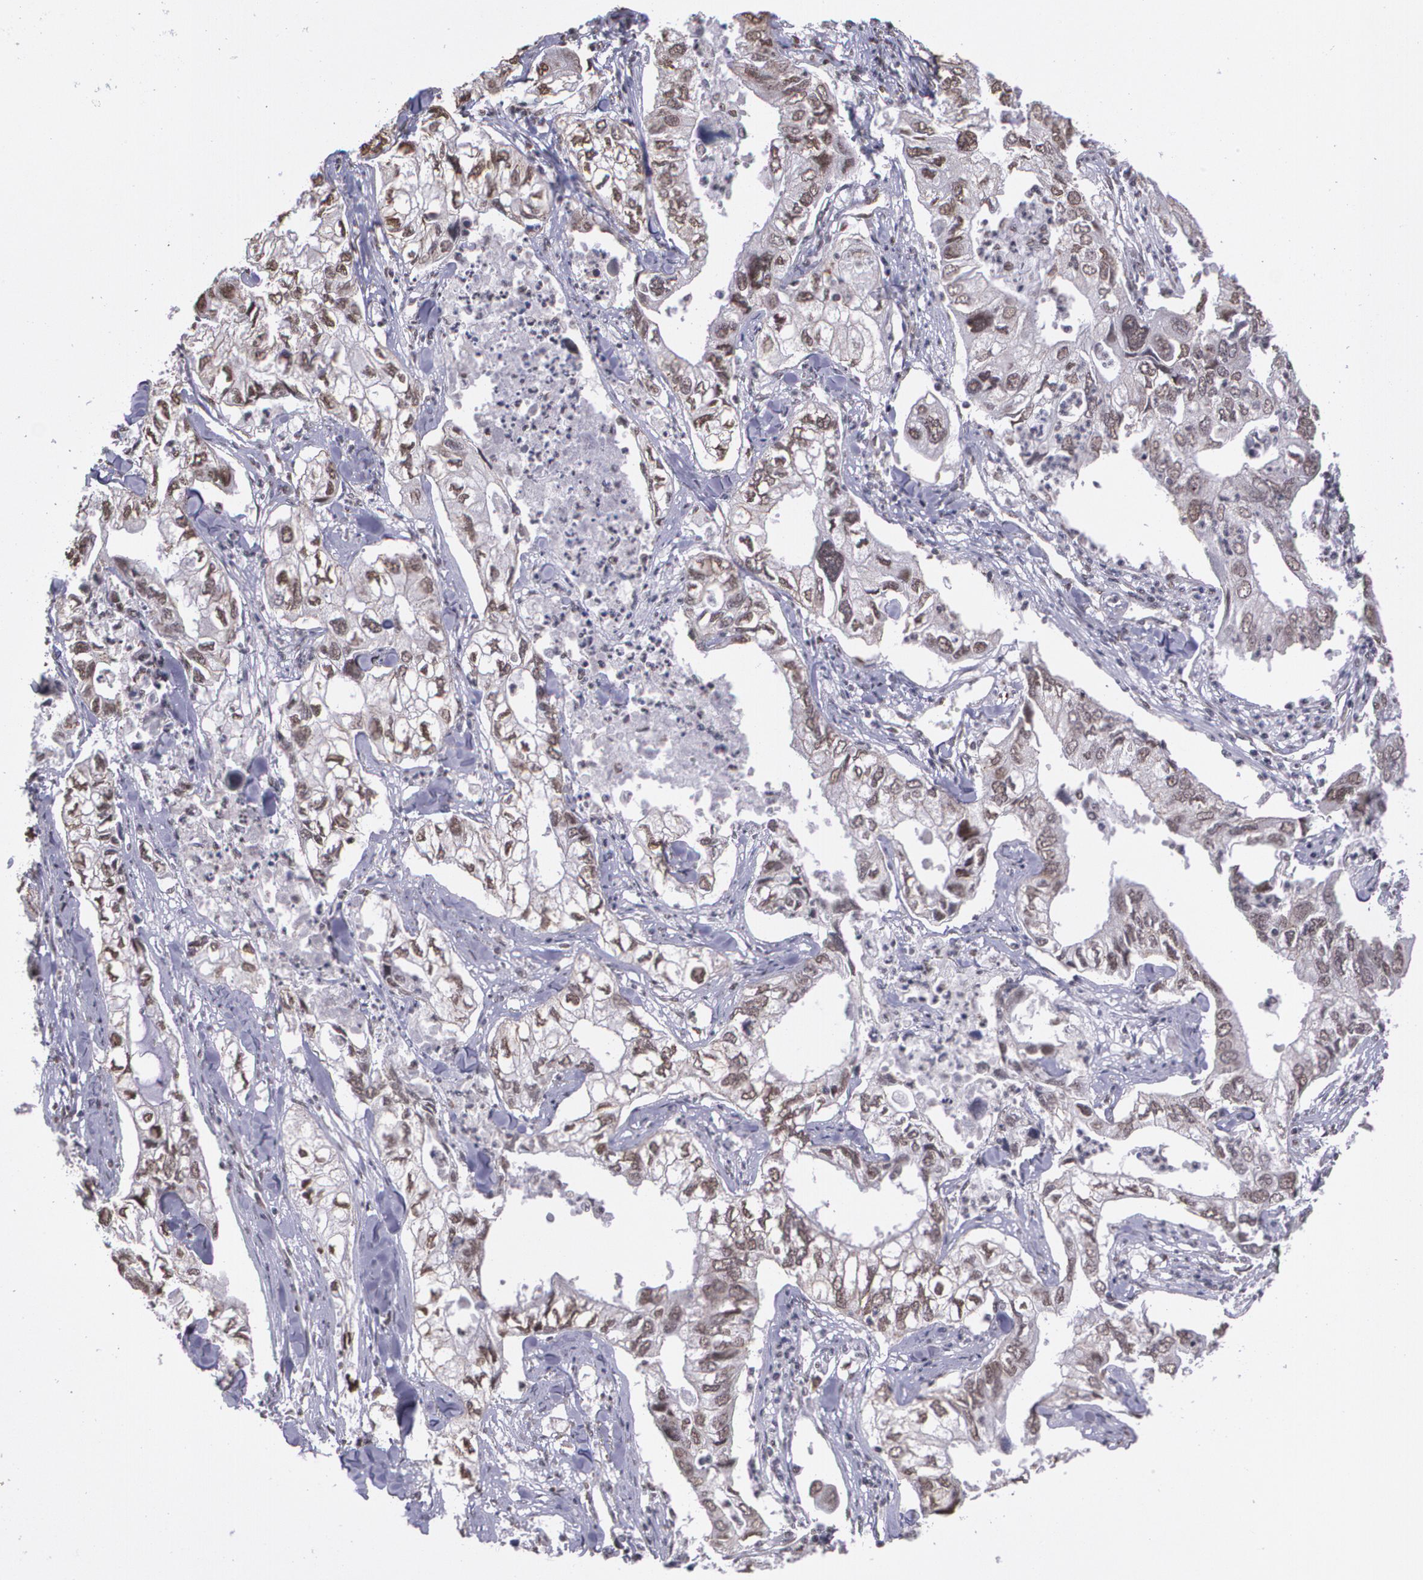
{"staining": {"intensity": "moderate", "quantity": ">75%", "location": "nuclear"}, "tissue": "lung cancer", "cell_type": "Tumor cells", "image_type": "cancer", "snomed": [{"axis": "morphology", "description": "Adenocarcinoma, NOS"}, {"axis": "topography", "description": "Lung"}], "caption": "Lung adenocarcinoma tissue shows moderate nuclear staining in about >75% of tumor cells, visualized by immunohistochemistry.", "gene": "C6orf15", "patient": {"sex": "male", "age": 48}}